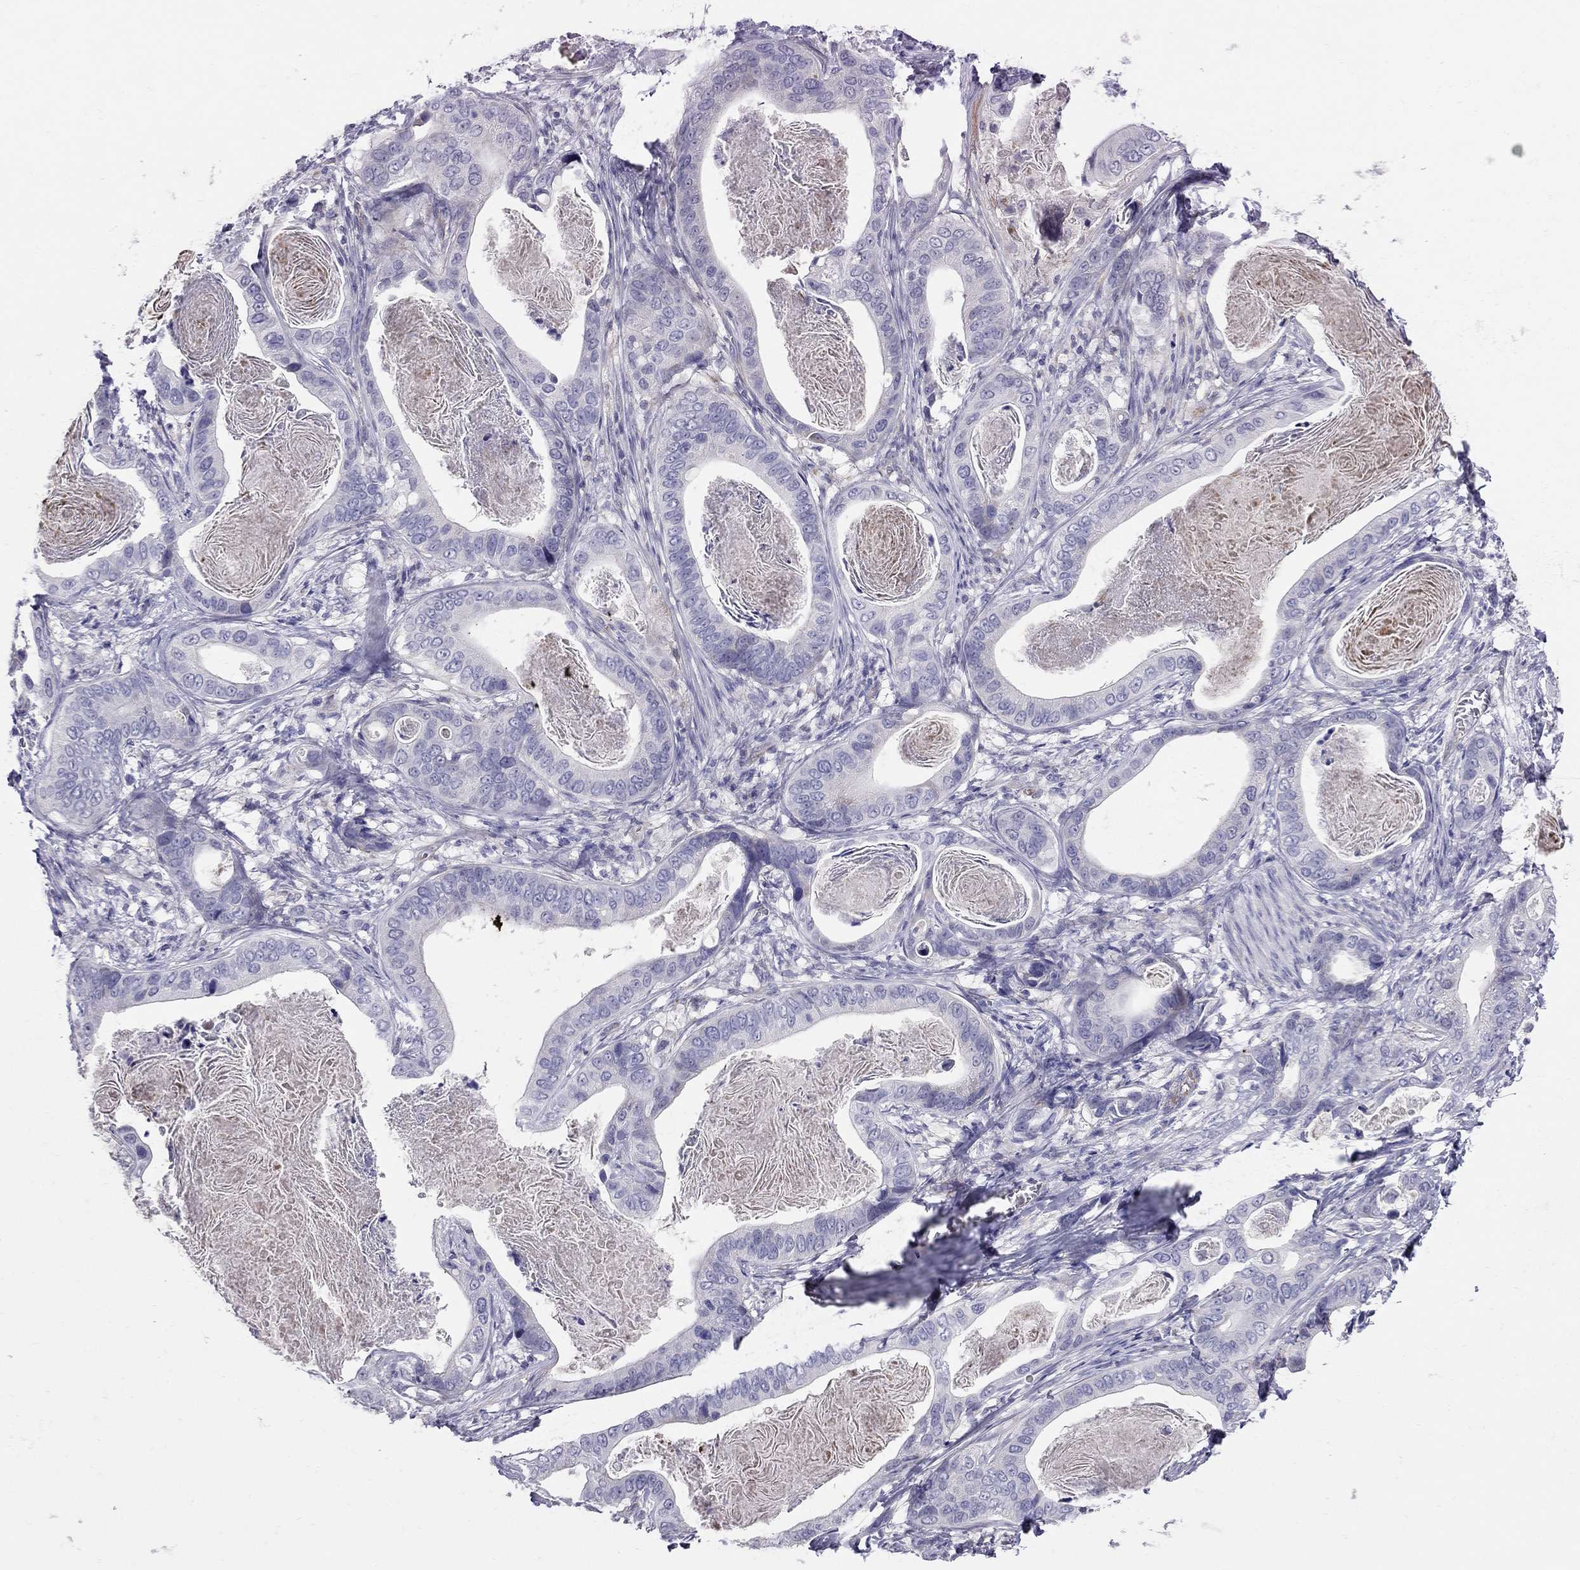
{"staining": {"intensity": "negative", "quantity": "none", "location": "none"}, "tissue": "stomach cancer", "cell_type": "Tumor cells", "image_type": "cancer", "snomed": [{"axis": "morphology", "description": "Adenocarcinoma, NOS"}, {"axis": "topography", "description": "Stomach"}], "caption": "IHC of human stomach cancer (adenocarcinoma) reveals no staining in tumor cells.", "gene": "SPINT4", "patient": {"sex": "male", "age": 84}}